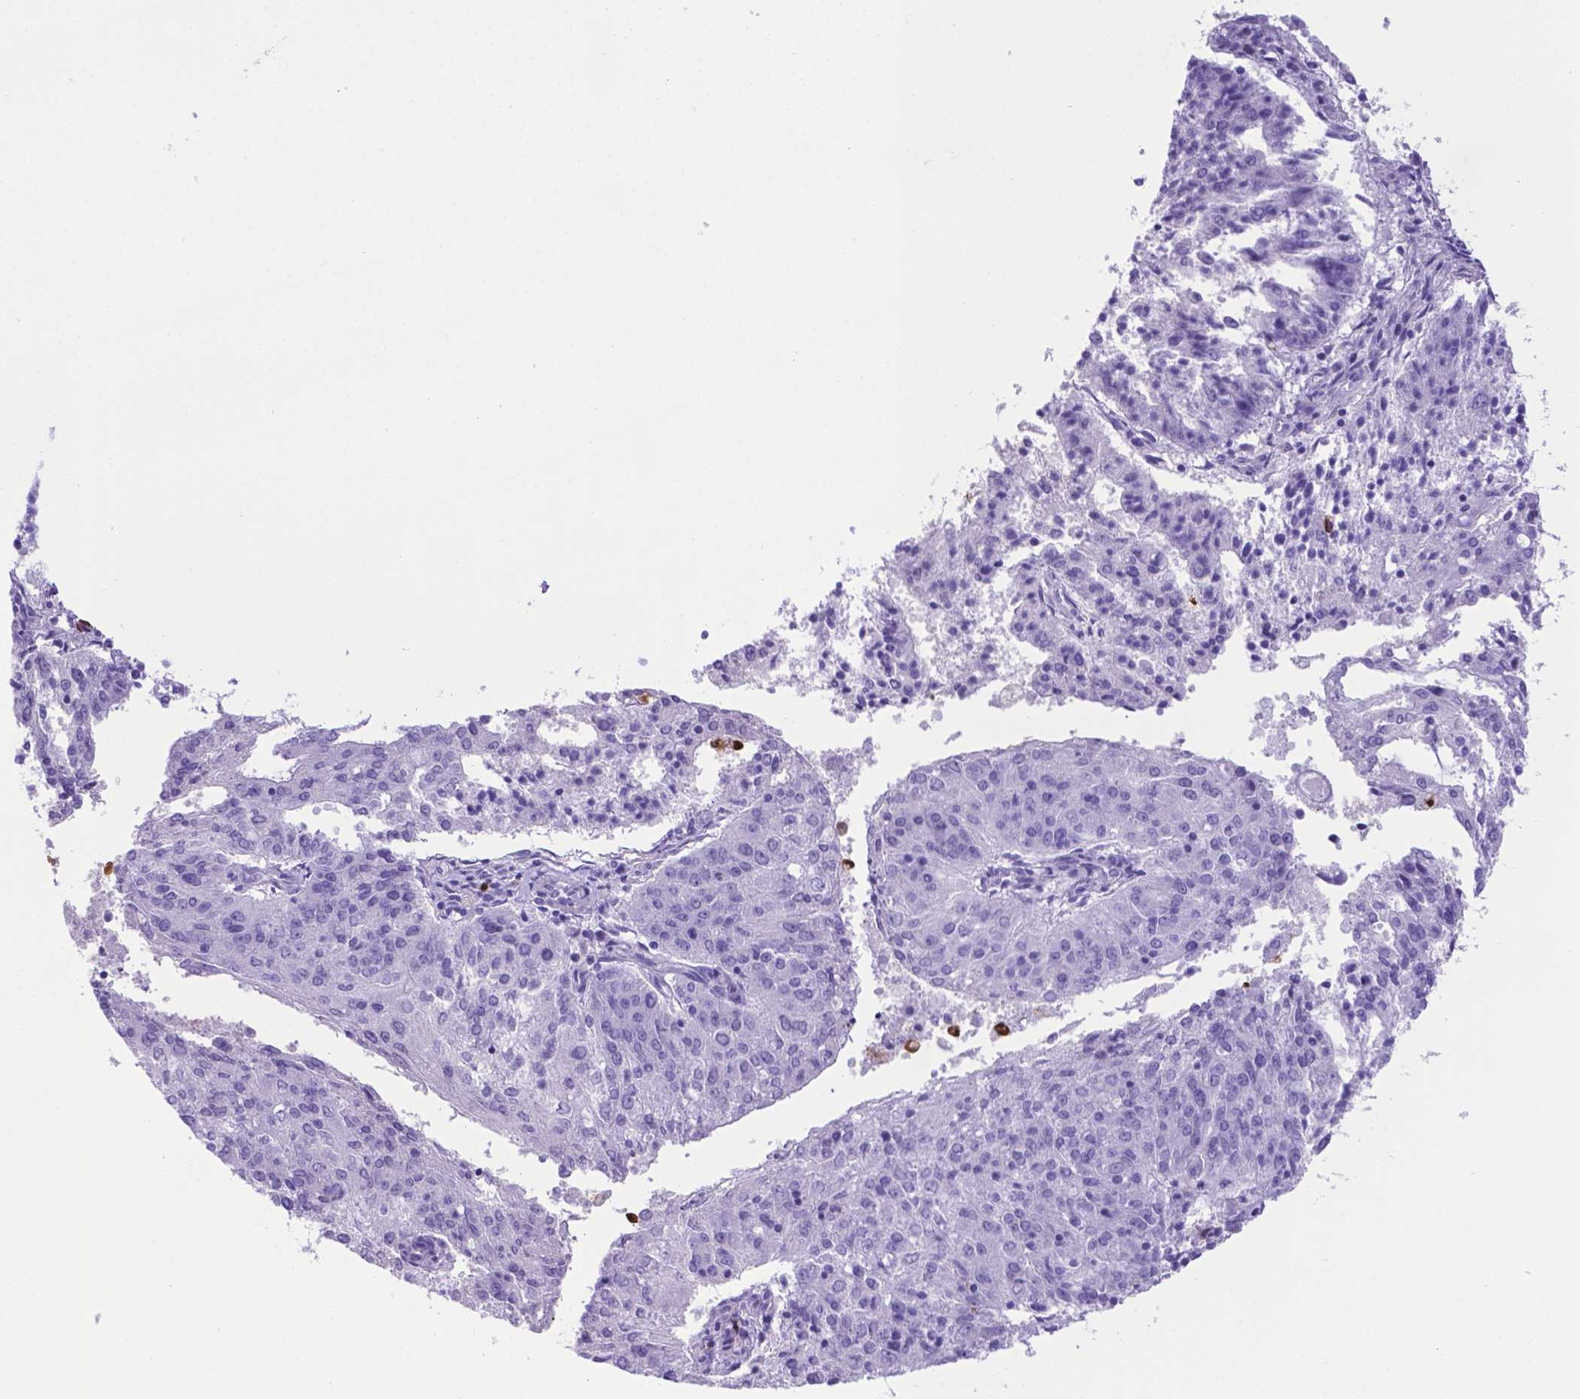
{"staining": {"intensity": "negative", "quantity": "none", "location": "none"}, "tissue": "endometrial cancer", "cell_type": "Tumor cells", "image_type": "cancer", "snomed": [{"axis": "morphology", "description": "Adenocarcinoma, NOS"}, {"axis": "topography", "description": "Endometrium"}], "caption": "Immunohistochemistry (IHC) photomicrograph of neoplastic tissue: adenocarcinoma (endometrial) stained with DAB exhibits no significant protein expression in tumor cells. (DAB (3,3'-diaminobenzidine) immunohistochemistry (IHC), high magnification).", "gene": "LZTR1", "patient": {"sex": "female", "age": 82}}